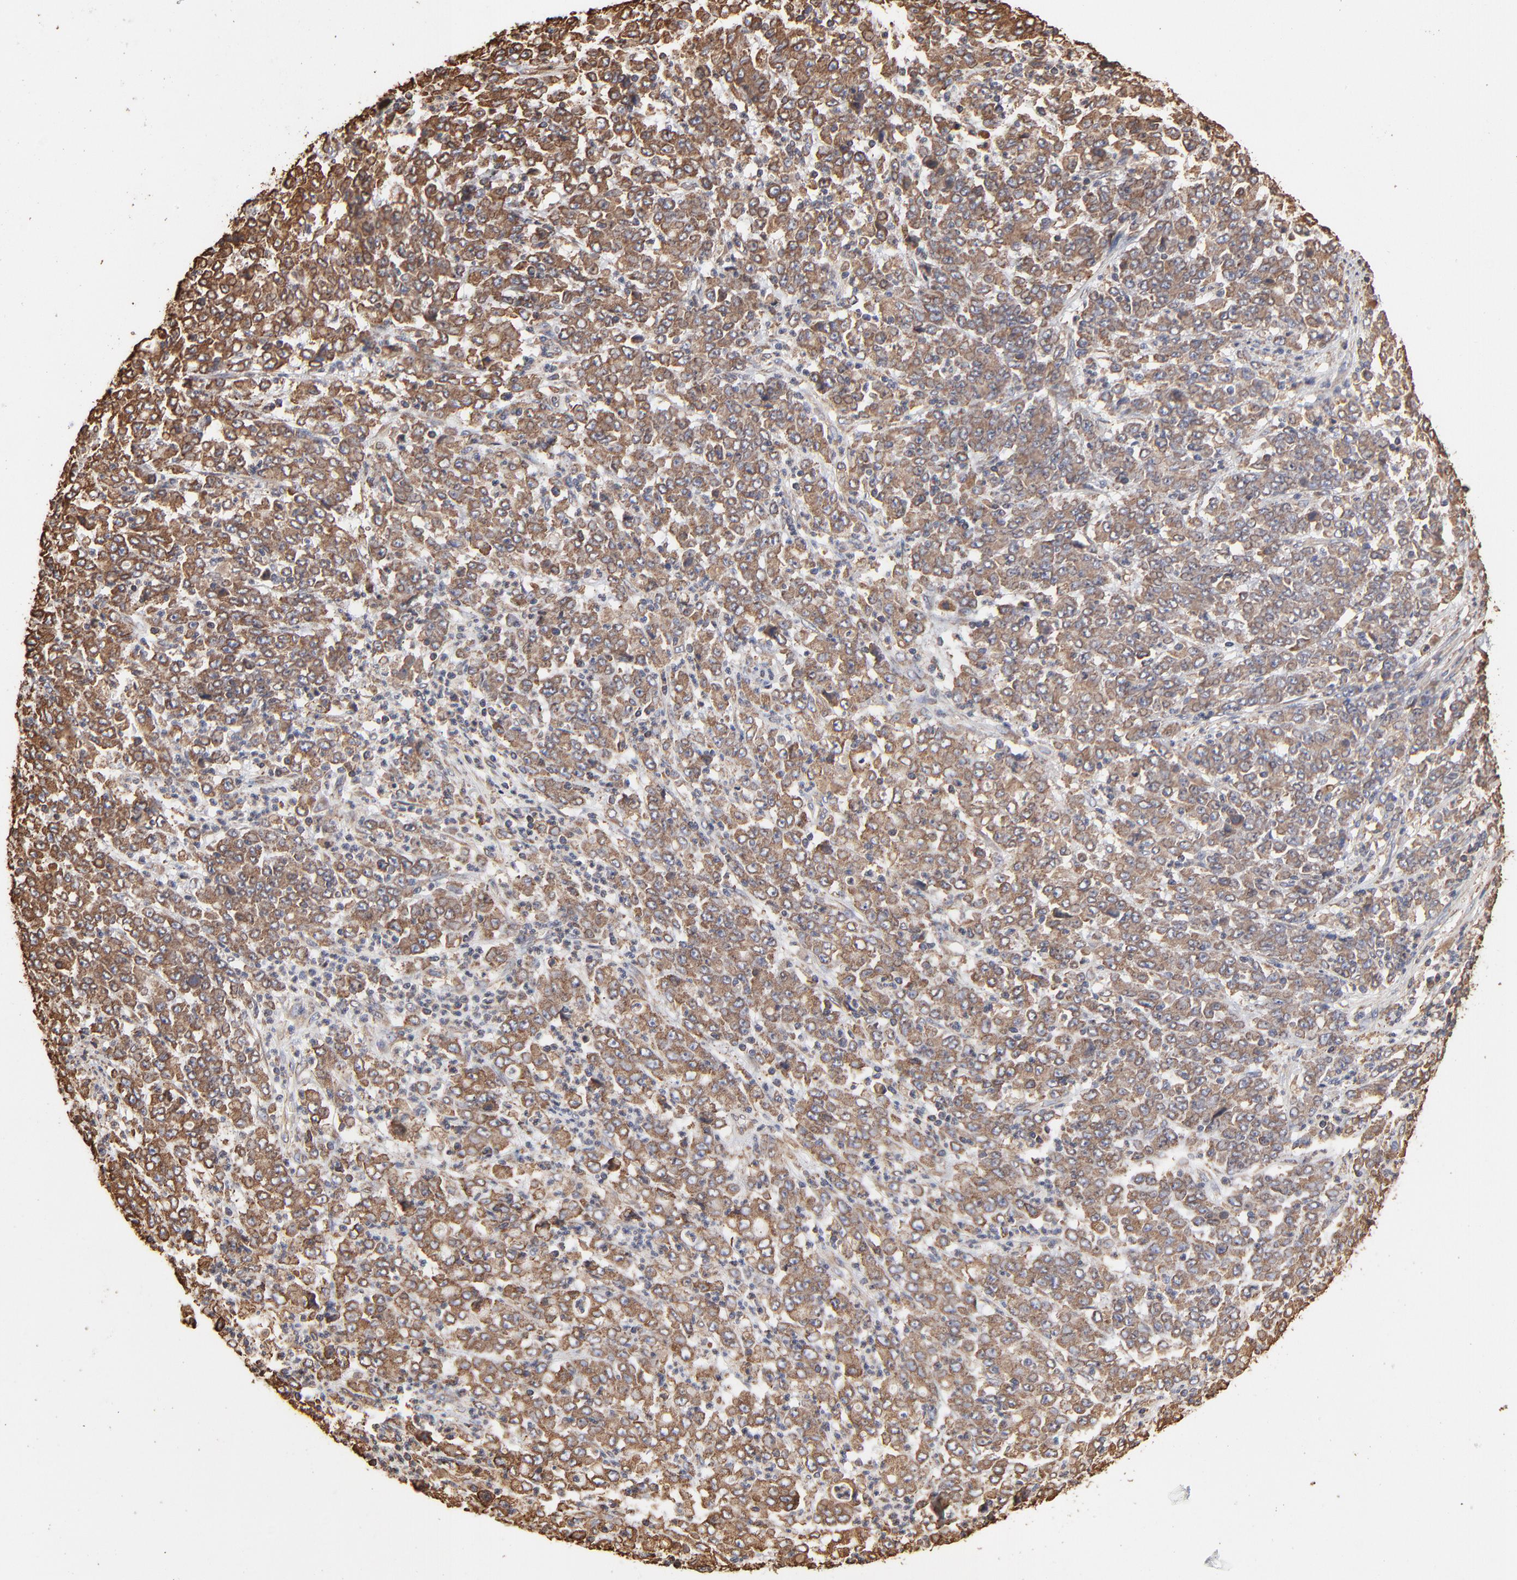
{"staining": {"intensity": "moderate", "quantity": ">75%", "location": "cytoplasmic/membranous"}, "tissue": "stomach cancer", "cell_type": "Tumor cells", "image_type": "cancer", "snomed": [{"axis": "morphology", "description": "Adenocarcinoma, NOS"}, {"axis": "topography", "description": "Stomach, lower"}], "caption": "Stomach cancer (adenocarcinoma) was stained to show a protein in brown. There is medium levels of moderate cytoplasmic/membranous expression in about >75% of tumor cells.", "gene": "PDIA3", "patient": {"sex": "female", "age": 71}}